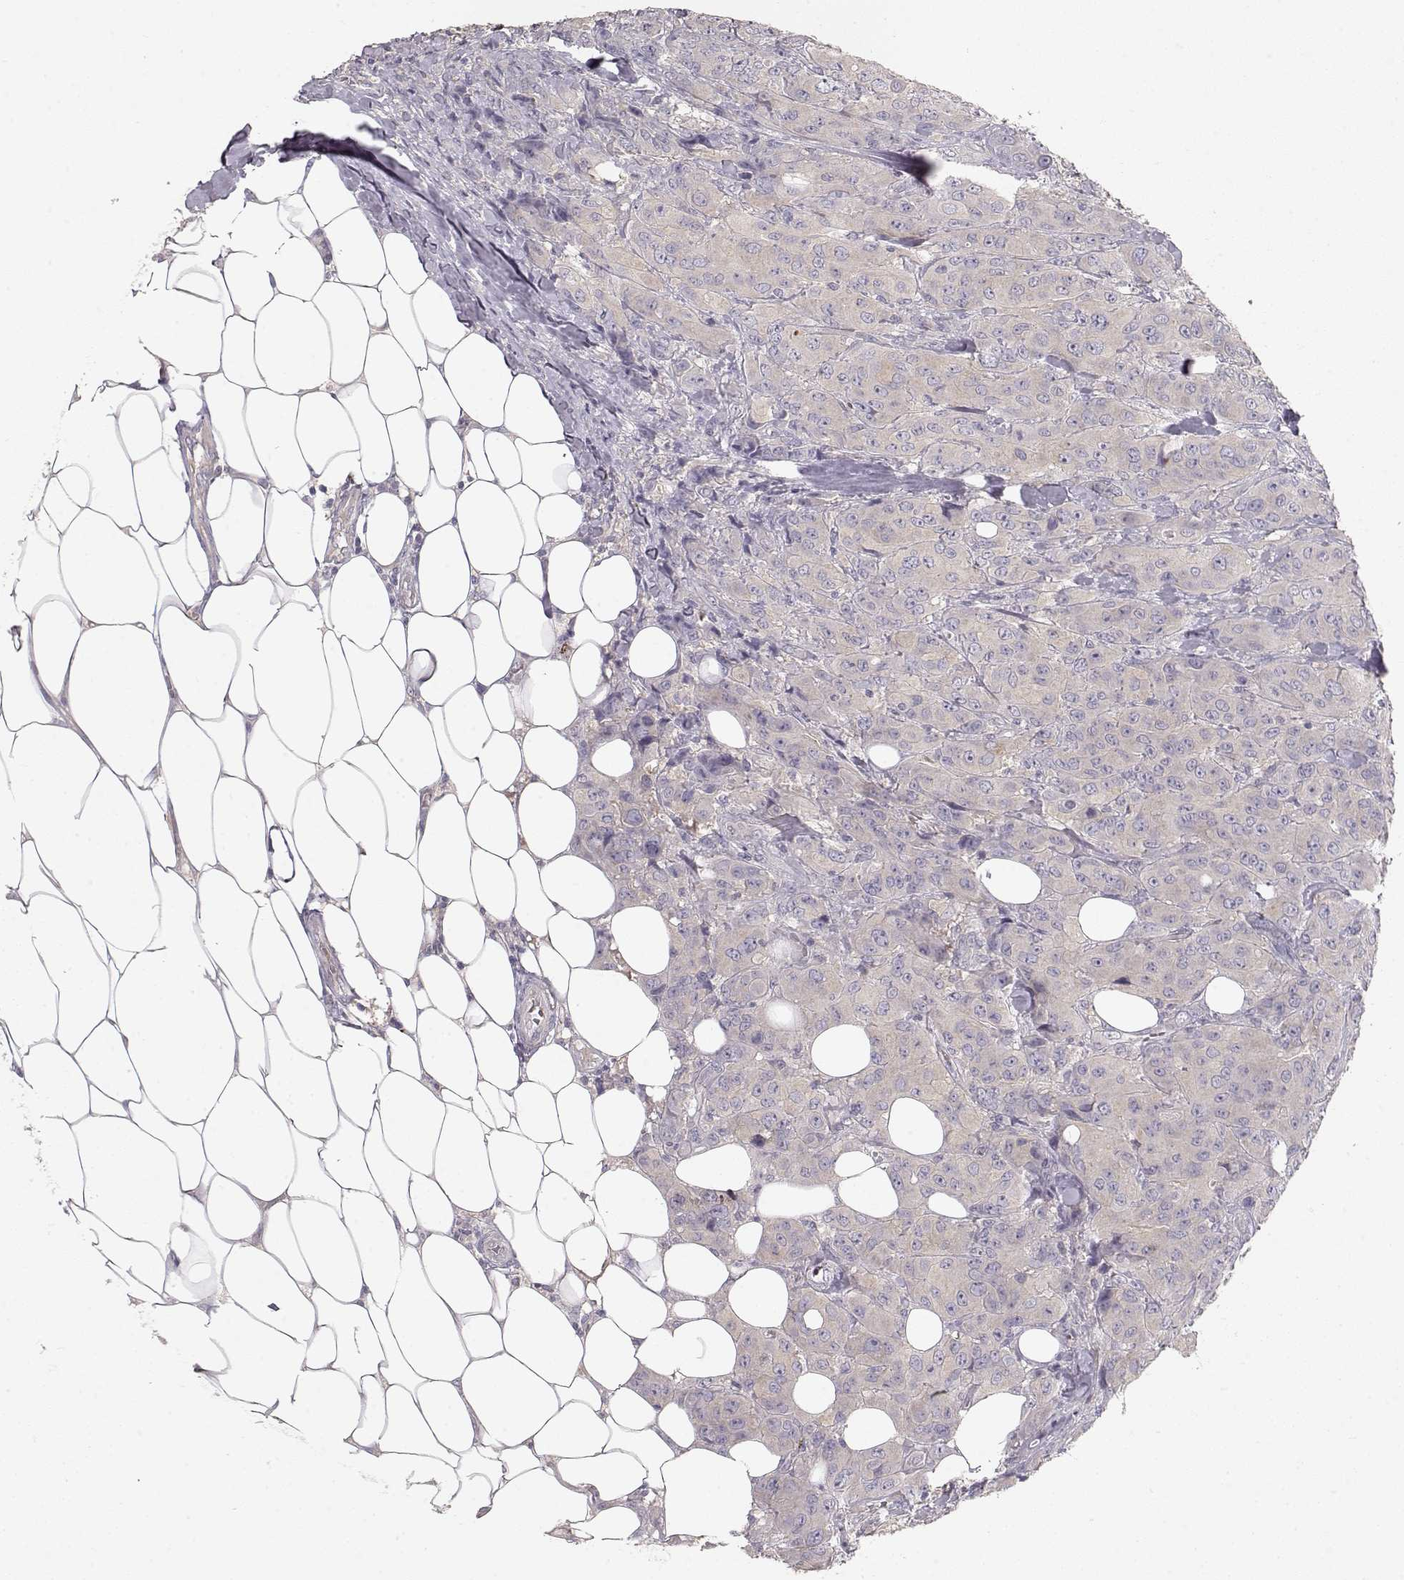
{"staining": {"intensity": "negative", "quantity": "none", "location": "none"}, "tissue": "breast cancer", "cell_type": "Tumor cells", "image_type": "cancer", "snomed": [{"axis": "morphology", "description": "Duct carcinoma"}, {"axis": "topography", "description": "Breast"}], "caption": "Immunohistochemistry of human breast cancer displays no expression in tumor cells.", "gene": "ARHGAP8", "patient": {"sex": "female", "age": 43}}